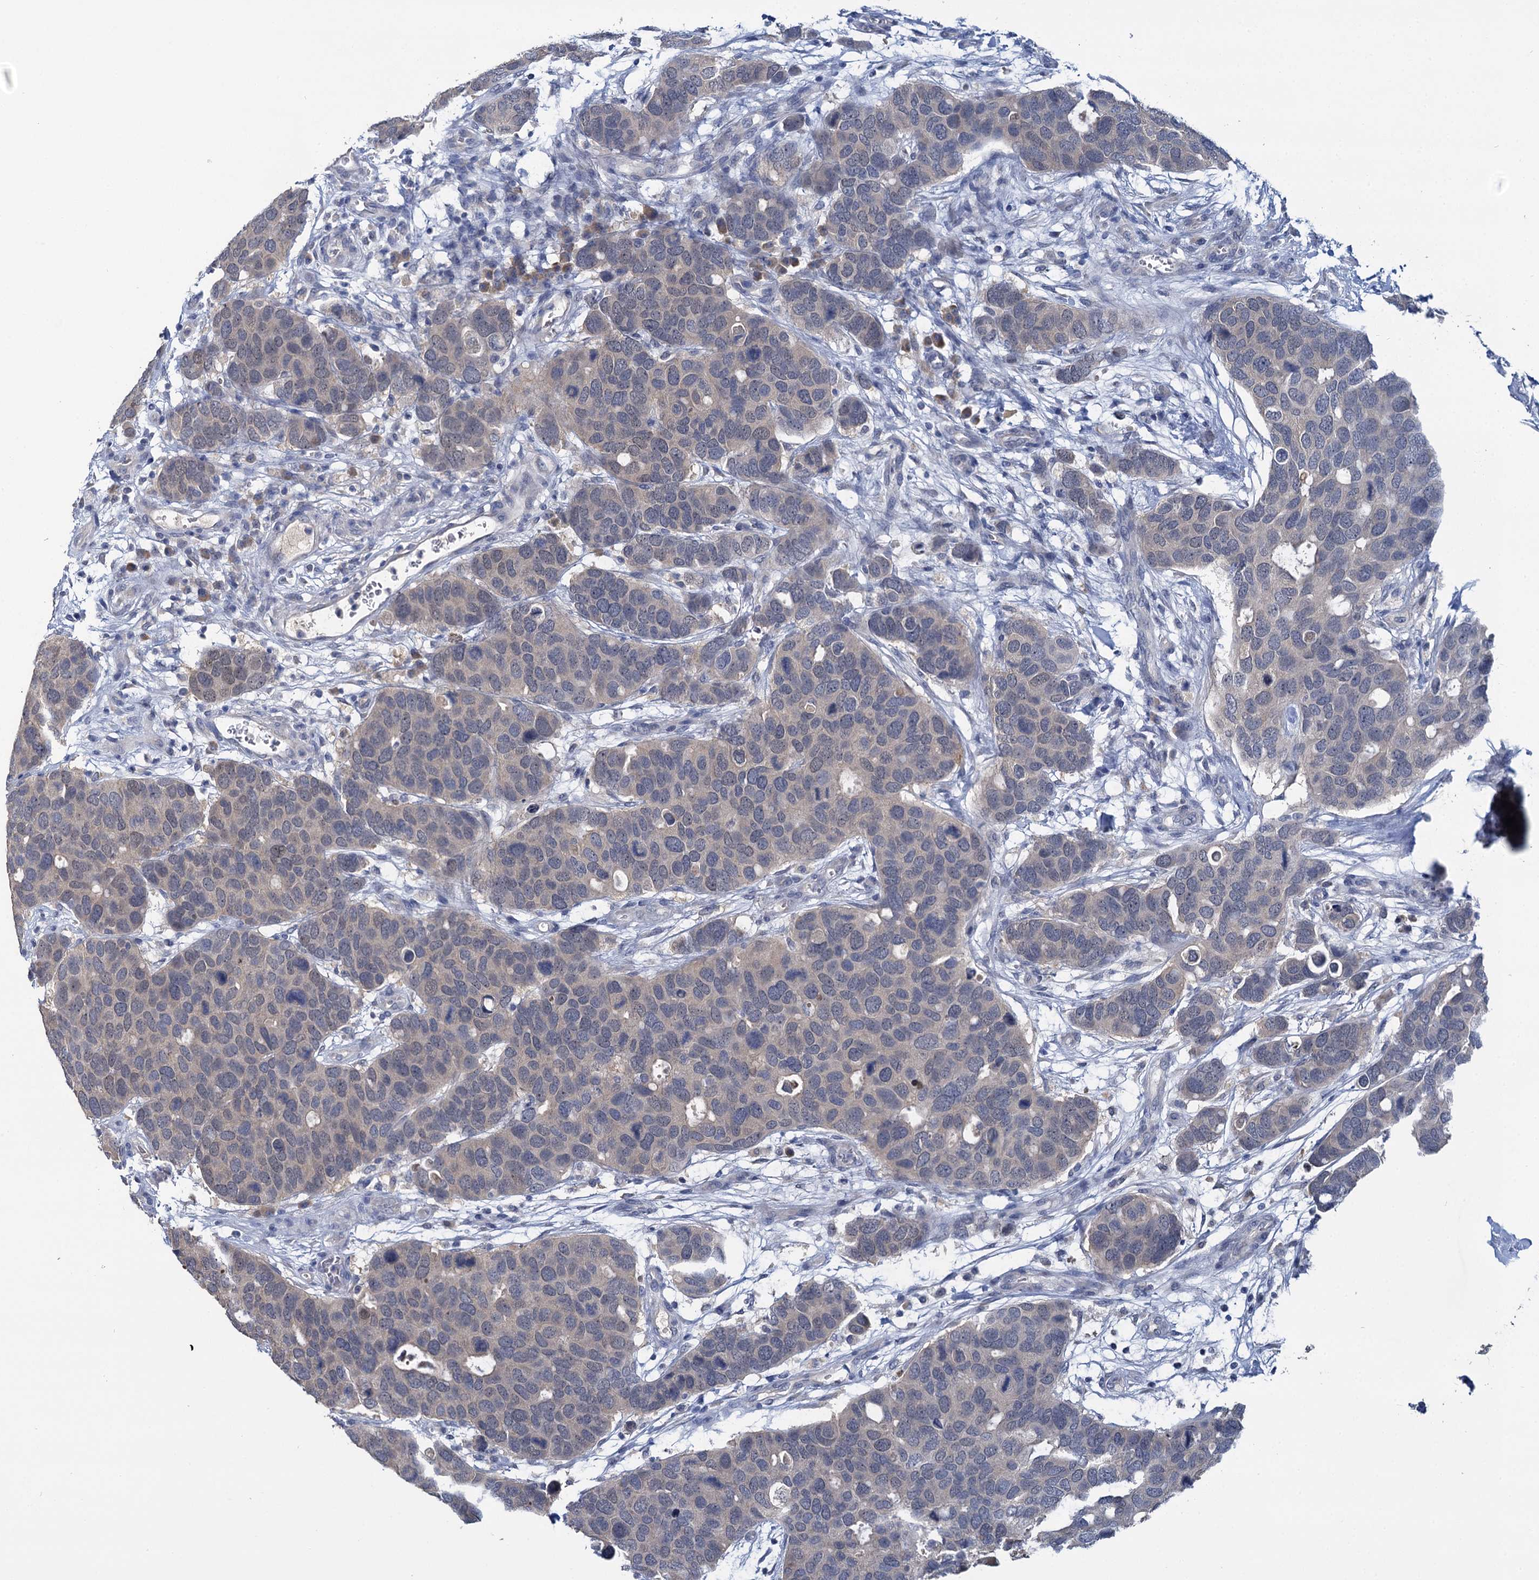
{"staining": {"intensity": "negative", "quantity": "none", "location": "none"}, "tissue": "breast cancer", "cell_type": "Tumor cells", "image_type": "cancer", "snomed": [{"axis": "morphology", "description": "Duct carcinoma"}, {"axis": "topography", "description": "Breast"}], "caption": "This is a photomicrograph of IHC staining of breast intraductal carcinoma, which shows no staining in tumor cells.", "gene": "ANKRD42", "patient": {"sex": "female", "age": 83}}